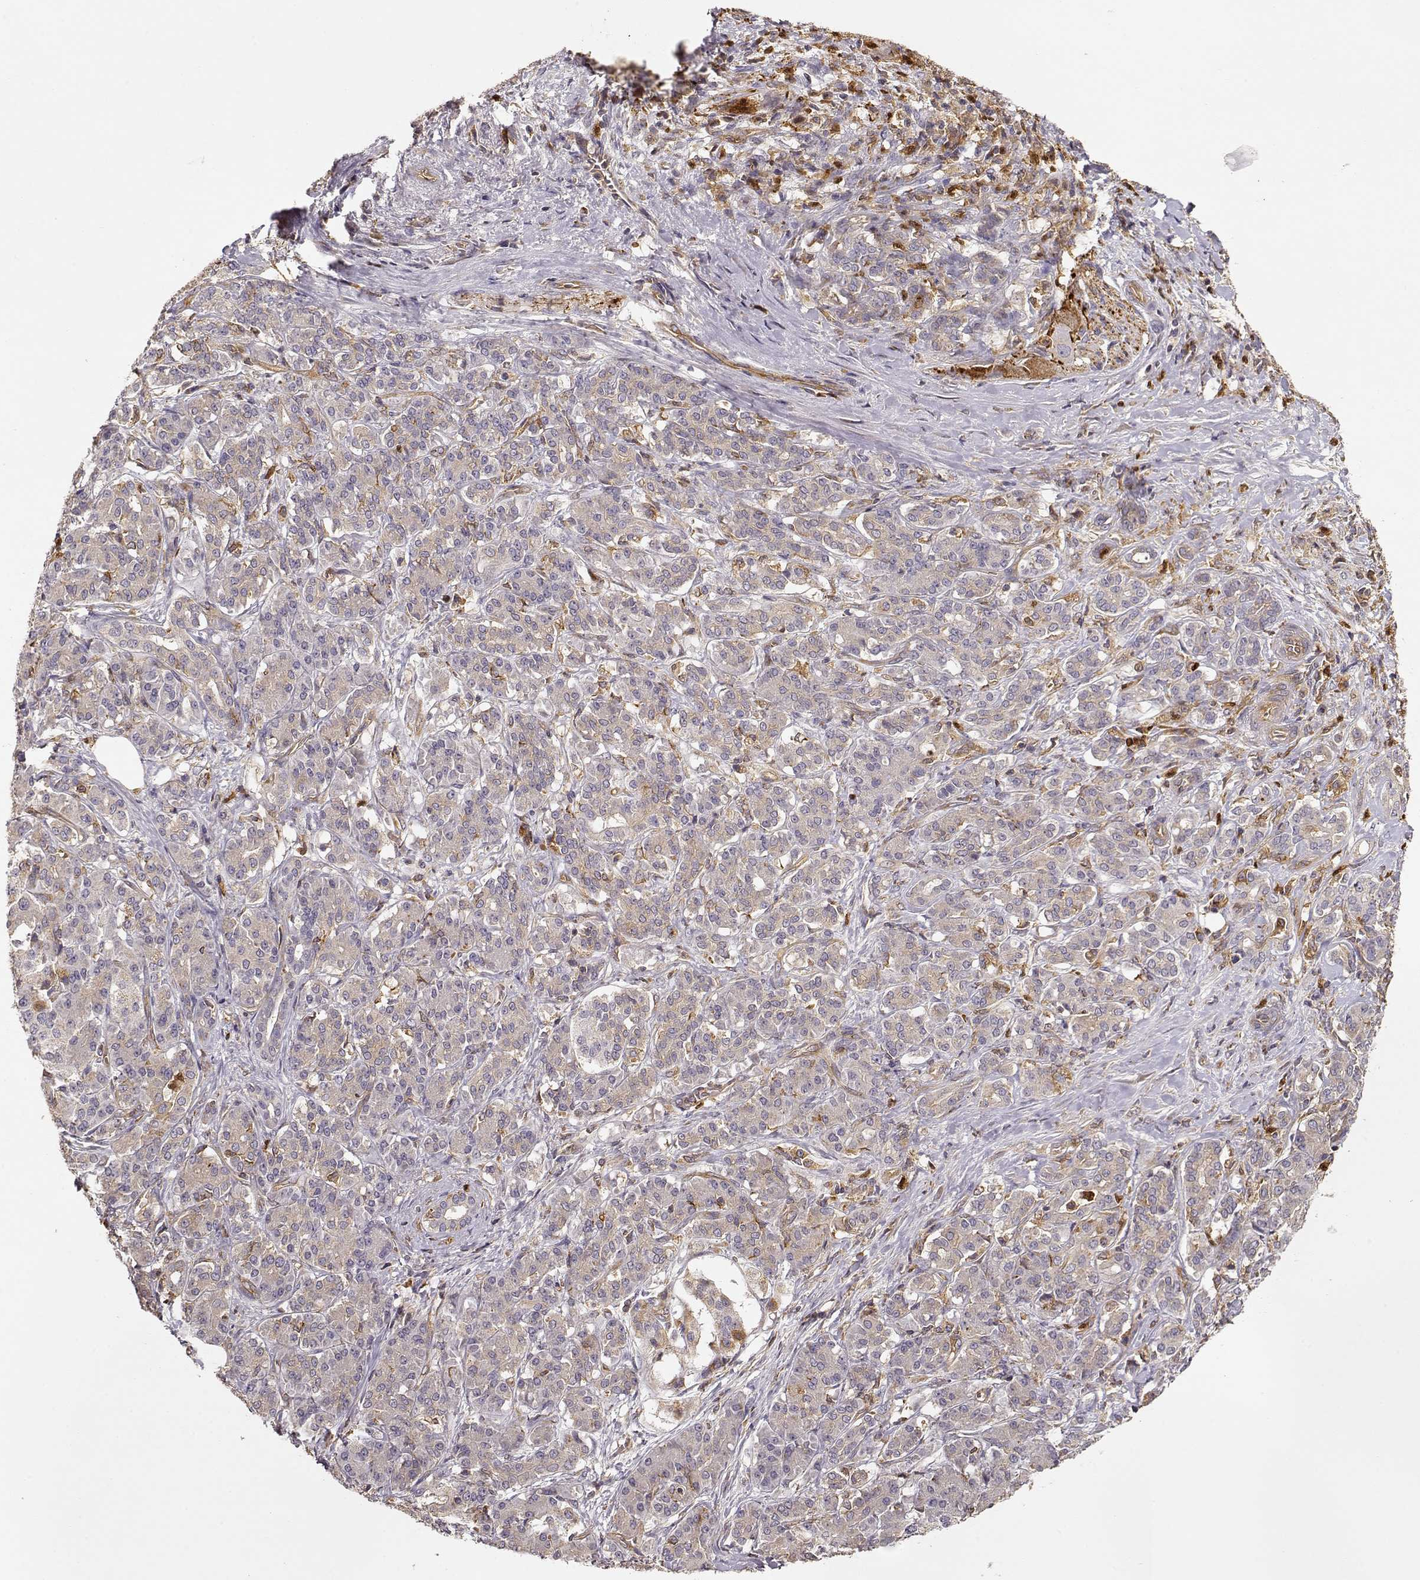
{"staining": {"intensity": "weak", "quantity": ">75%", "location": "cytoplasmic/membranous"}, "tissue": "pancreatic cancer", "cell_type": "Tumor cells", "image_type": "cancer", "snomed": [{"axis": "morphology", "description": "Normal tissue, NOS"}, {"axis": "morphology", "description": "Inflammation, NOS"}, {"axis": "morphology", "description": "Adenocarcinoma, NOS"}, {"axis": "topography", "description": "Pancreas"}], "caption": "This micrograph exhibits immunohistochemistry staining of pancreatic cancer (adenocarcinoma), with low weak cytoplasmic/membranous positivity in about >75% of tumor cells.", "gene": "ARHGEF2", "patient": {"sex": "male", "age": 57}}